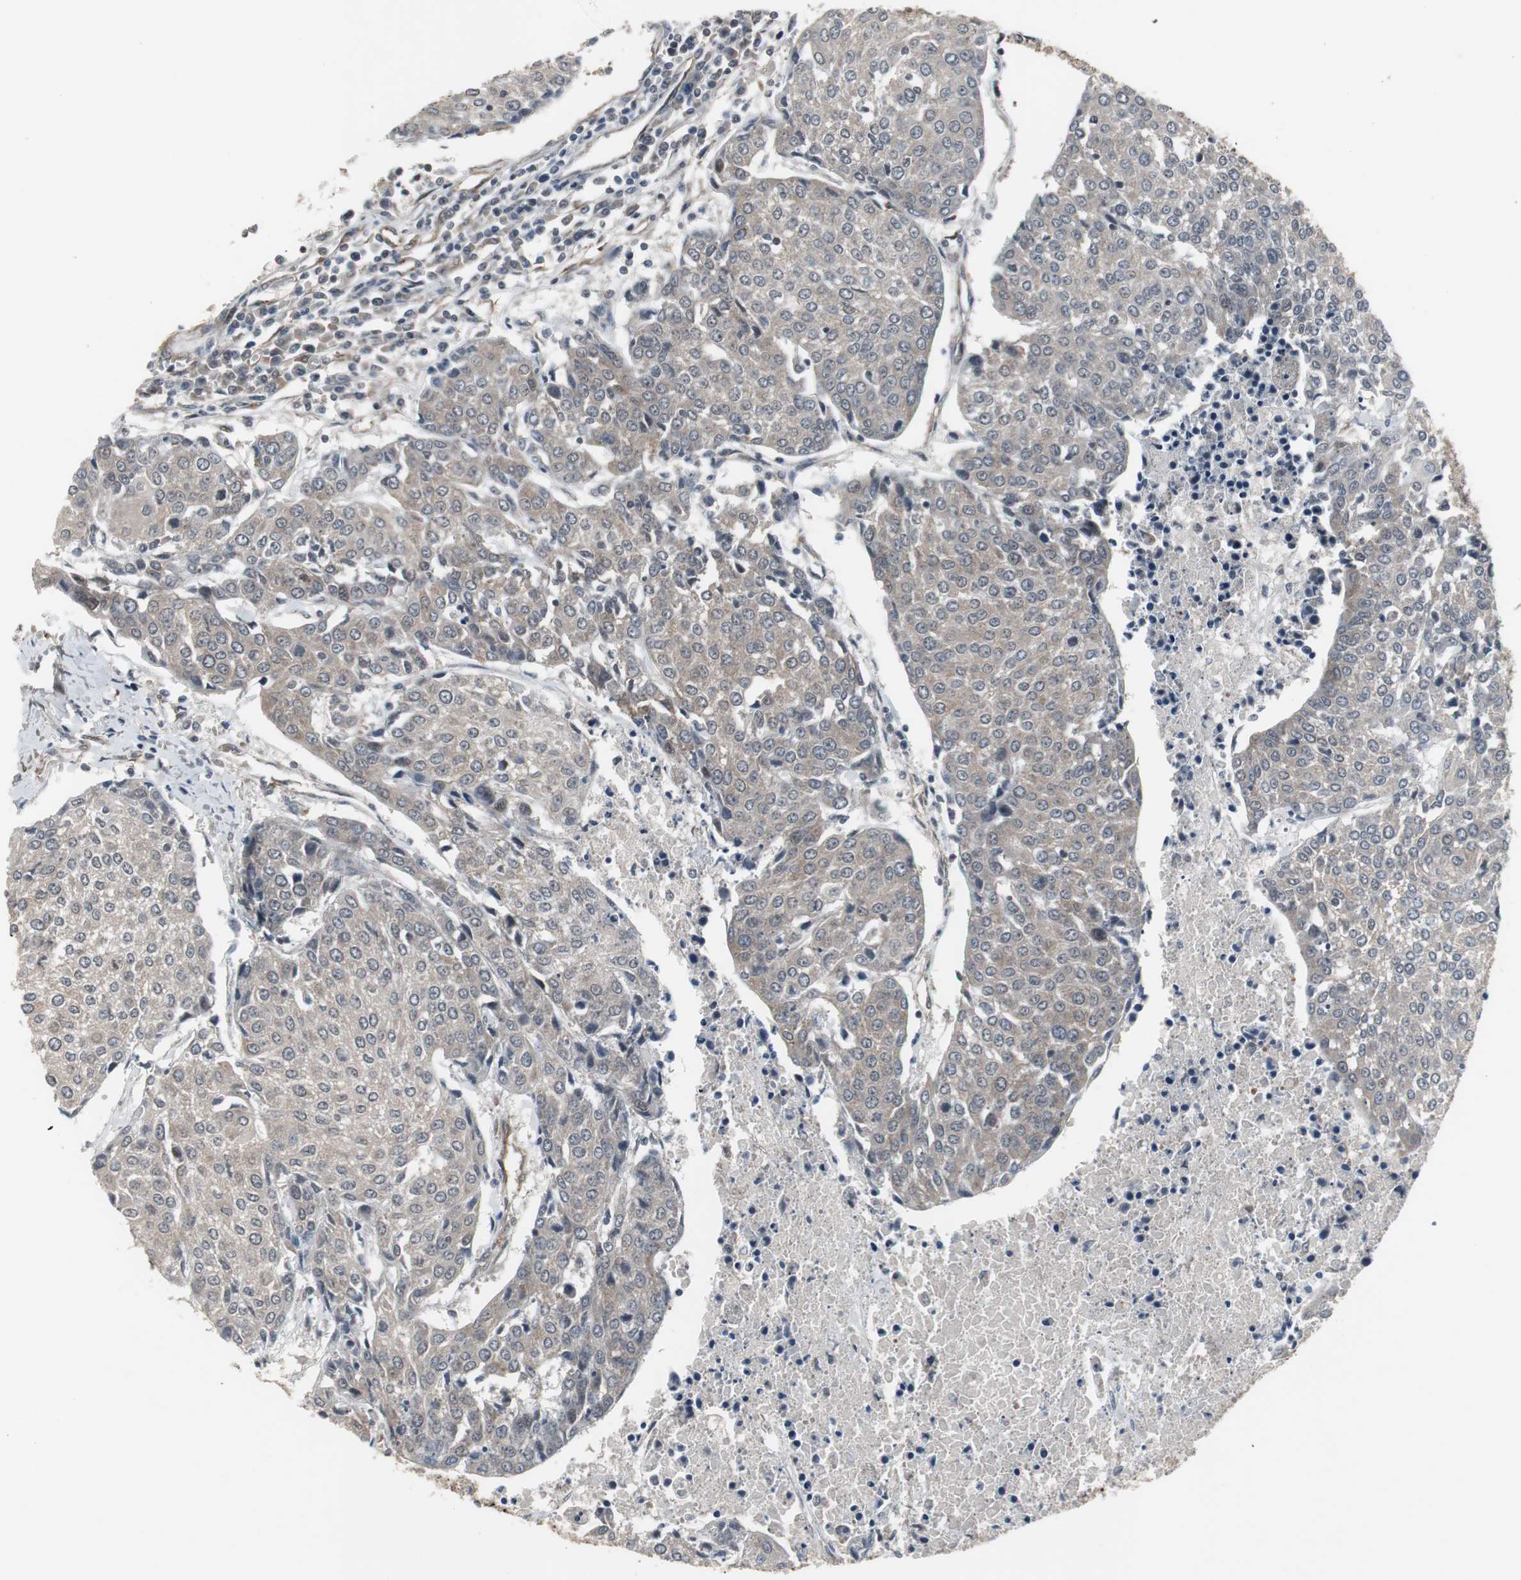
{"staining": {"intensity": "weak", "quantity": ">75%", "location": "cytoplasmic/membranous"}, "tissue": "urothelial cancer", "cell_type": "Tumor cells", "image_type": "cancer", "snomed": [{"axis": "morphology", "description": "Urothelial carcinoma, High grade"}, {"axis": "topography", "description": "Urinary bladder"}], "caption": "Immunohistochemistry of urothelial cancer reveals low levels of weak cytoplasmic/membranous expression in approximately >75% of tumor cells.", "gene": "ATP2B2", "patient": {"sex": "female", "age": 85}}